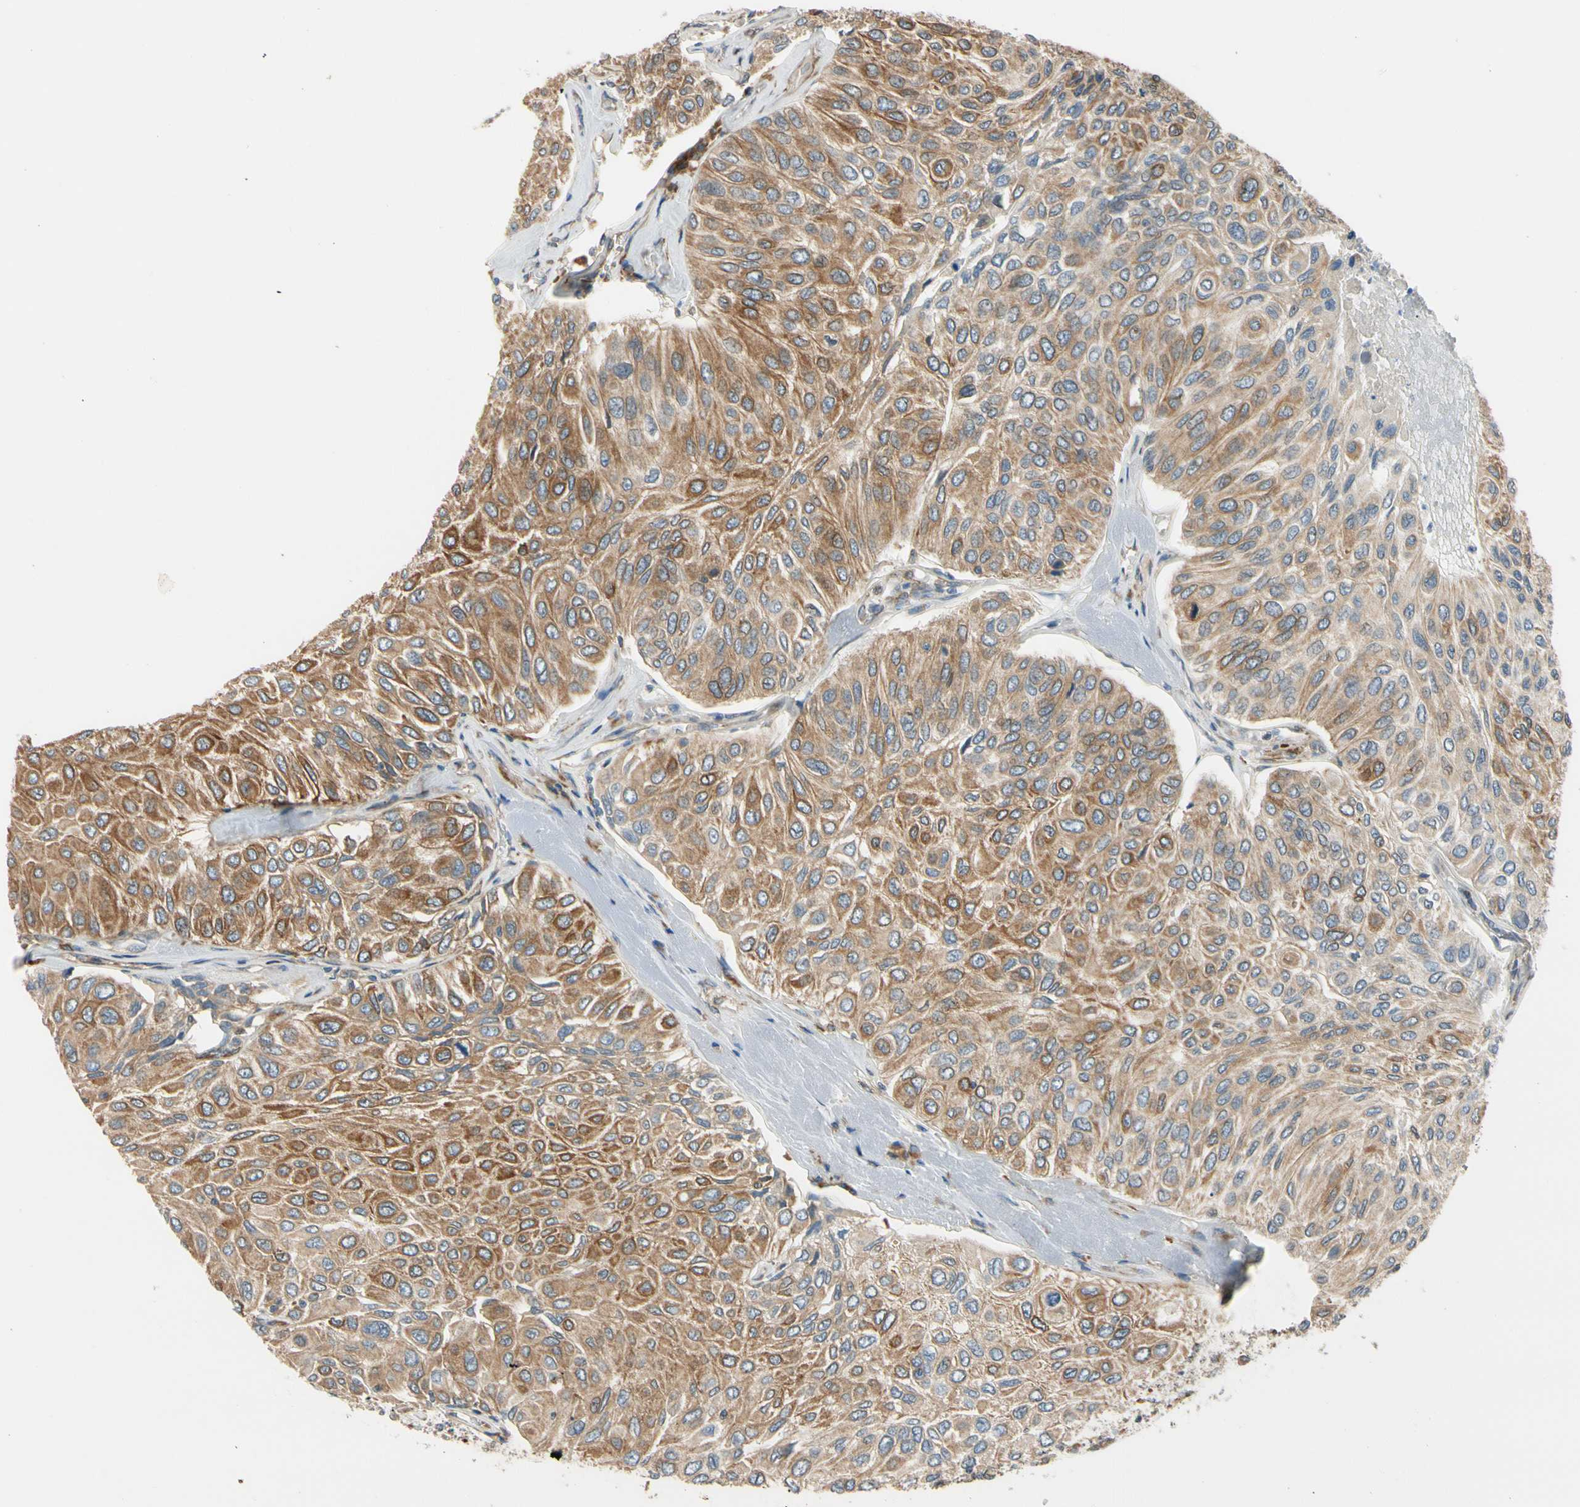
{"staining": {"intensity": "moderate", "quantity": ">75%", "location": "cytoplasmic/membranous"}, "tissue": "urothelial cancer", "cell_type": "Tumor cells", "image_type": "cancer", "snomed": [{"axis": "morphology", "description": "Urothelial carcinoma, High grade"}, {"axis": "topography", "description": "Urinary bladder"}], "caption": "High-grade urothelial carcinoma stained with immunohistochemistry reveals moderate cytoplasmic/membranous staining in approximately >75% of tumor cells.", "gene": "CLCC1", "patient": {"sex": "male", "age": 66}}